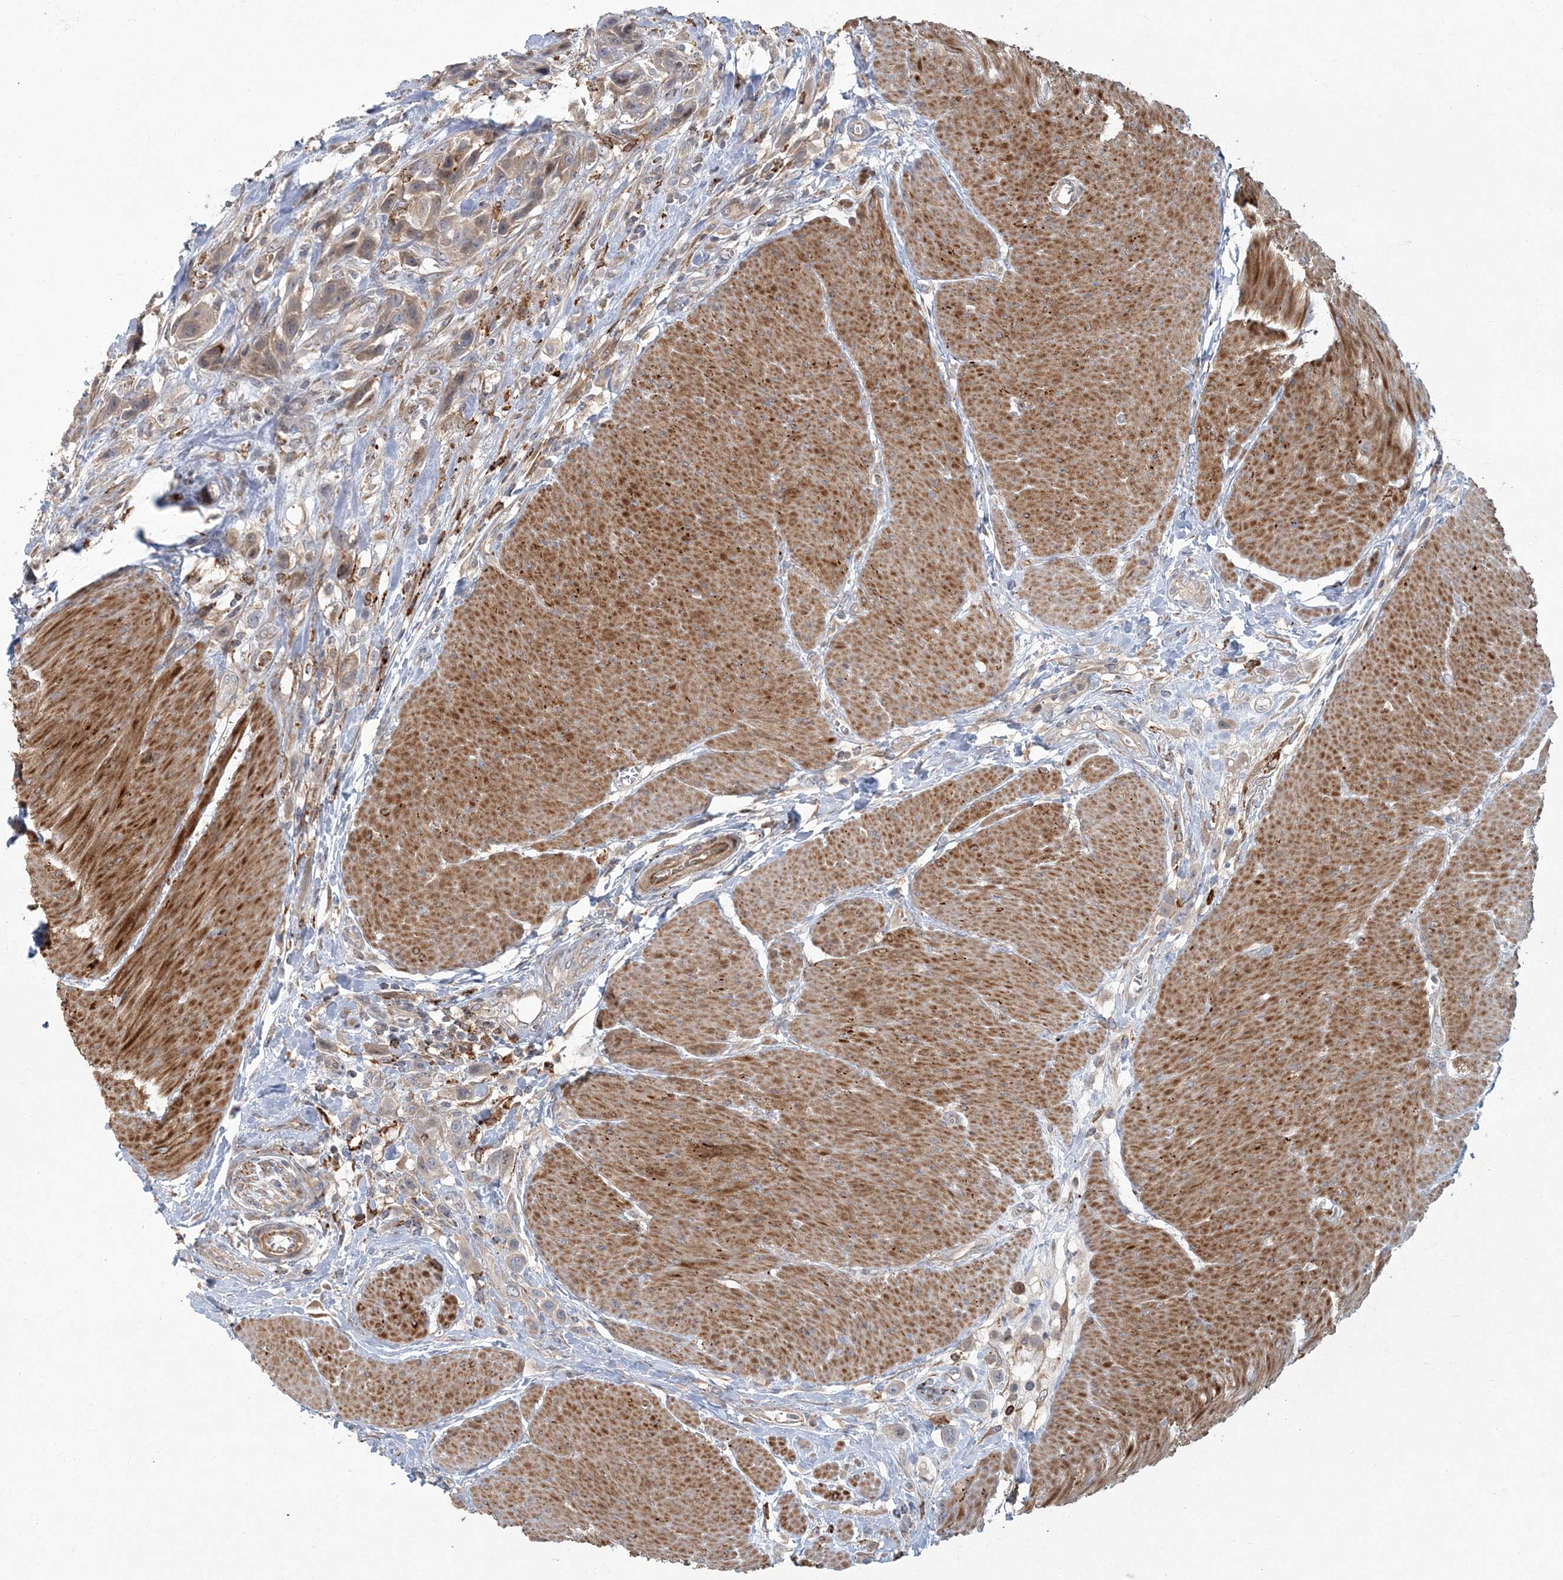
{"staining": {"intensity": "weak", "quantity": "25%-75%", "location": "cytoplasmic/membranous"}, "tissue": "urothelial cancer", "cell_type": "Tumor cells", "image_type": "cancer", "snomed": [{"axis": "morphology", "description": "Urothelial carcinoma, High grade"}, {"axis": "topography", "description": "Urinary bladder"}], "caption": "High-power microscopy captured an immunohistochemistry (IHC) image of urothelial cancer, revealing weak cytoplasmic/membranous positivity in about 25%-75% of tumor cells.", "gene": "ARHGEF38", "patient": {"sex": "male", "age": 50}}